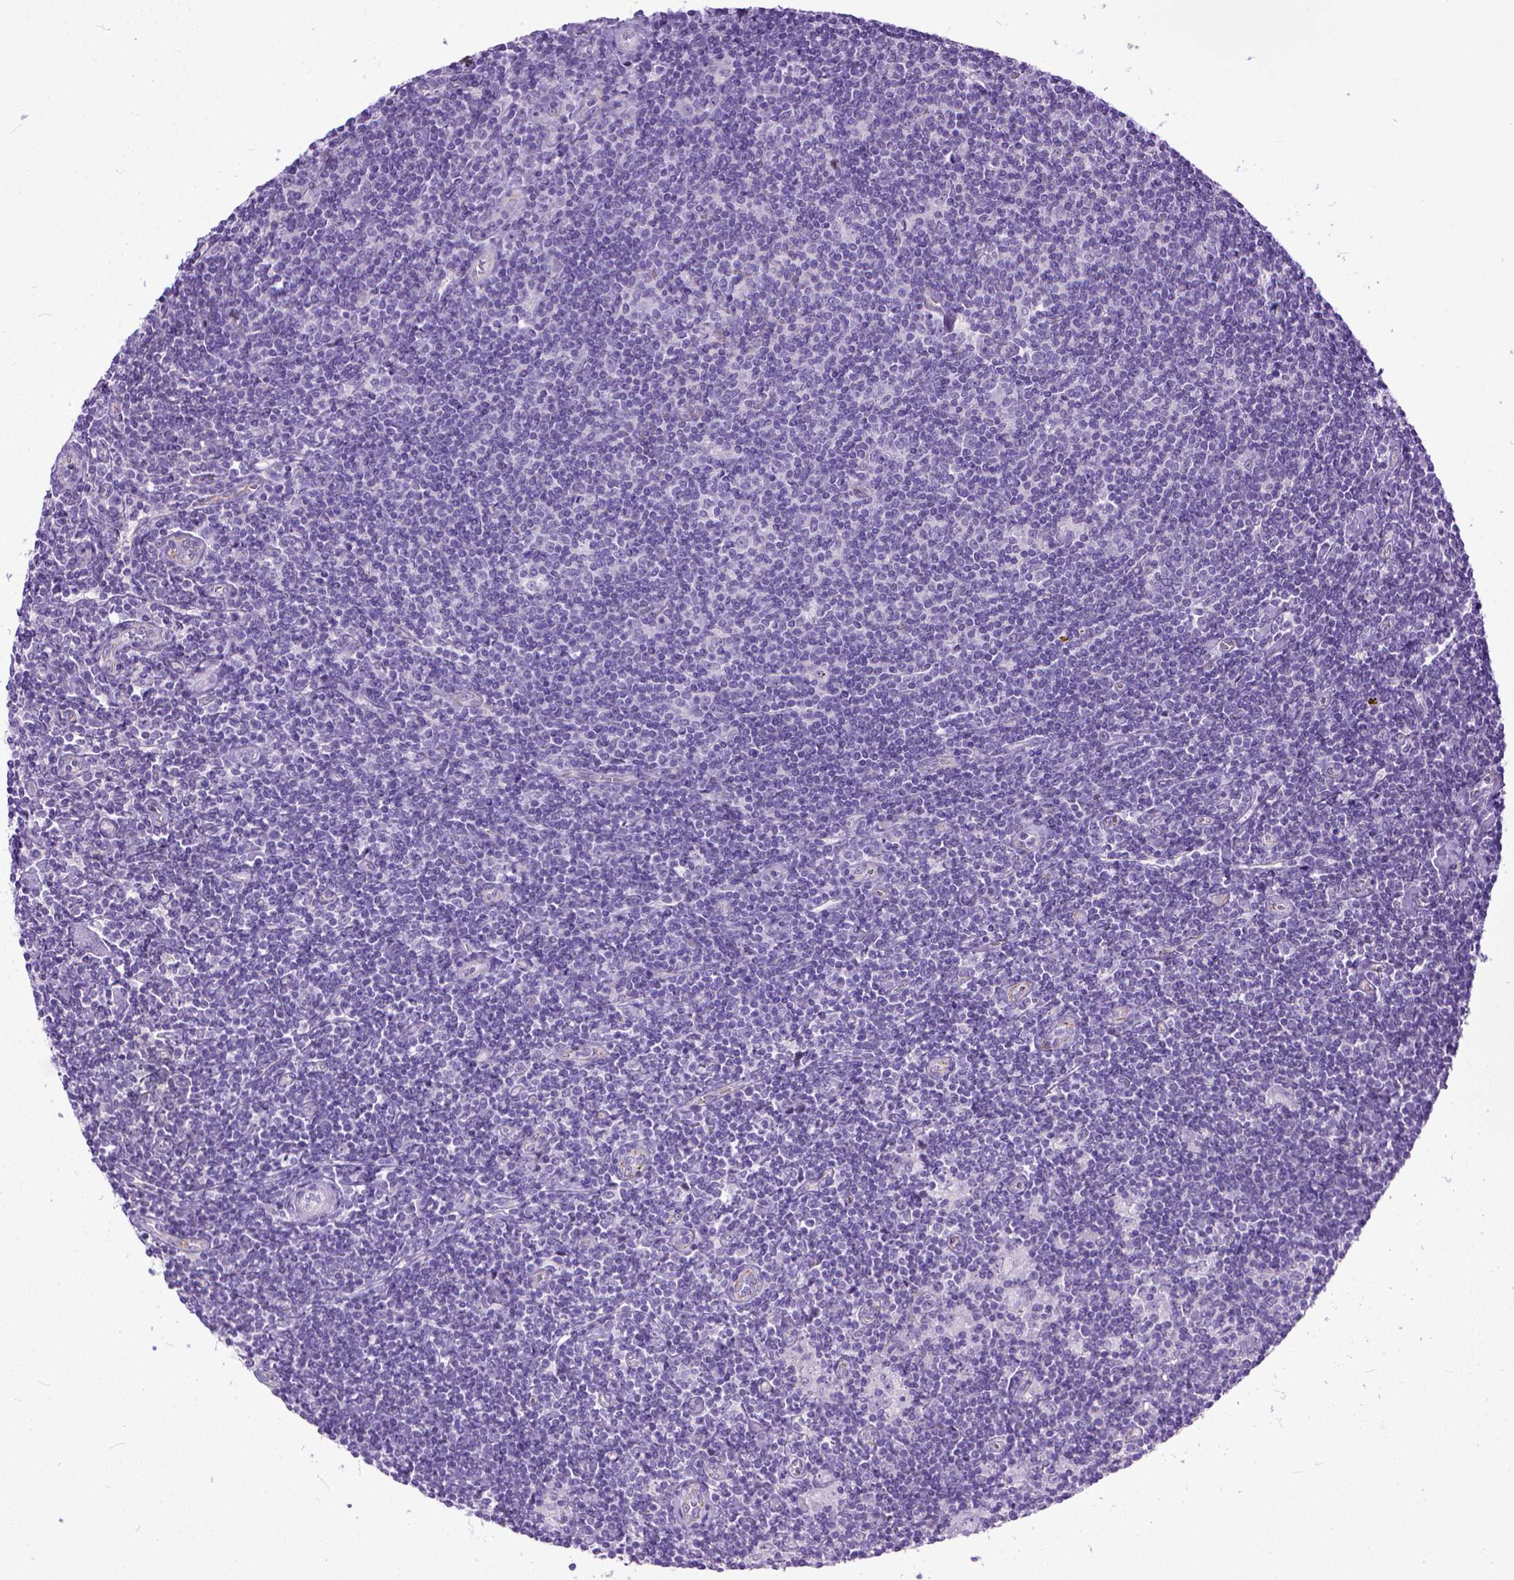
{"staining": {"intensity": "negative", "quantity": "none", "location": "none"}, "tissue": "lymphoma", "cell_type": "Tumor cells", "image_type": "cancer", "snomed": [{"axis": "morphology", "description": "Hodgkin's disease, NOS"}, {"axis": "topography", "description": "Lymph node"}], "caption": "High magnification brightfield microscopy of Hodgkin's disease stained with DAB (brown) and counterstained with hematoxylin (blue): tumor cells show no significant positivity. The staining was performed using DAB to visualize the protein expression in brown, while the nuclei were stained in blue with hematoxylin (Magnification: 20x).", "gene": "ADGRF1", "patient": {"sex": "male", "age": 40}}